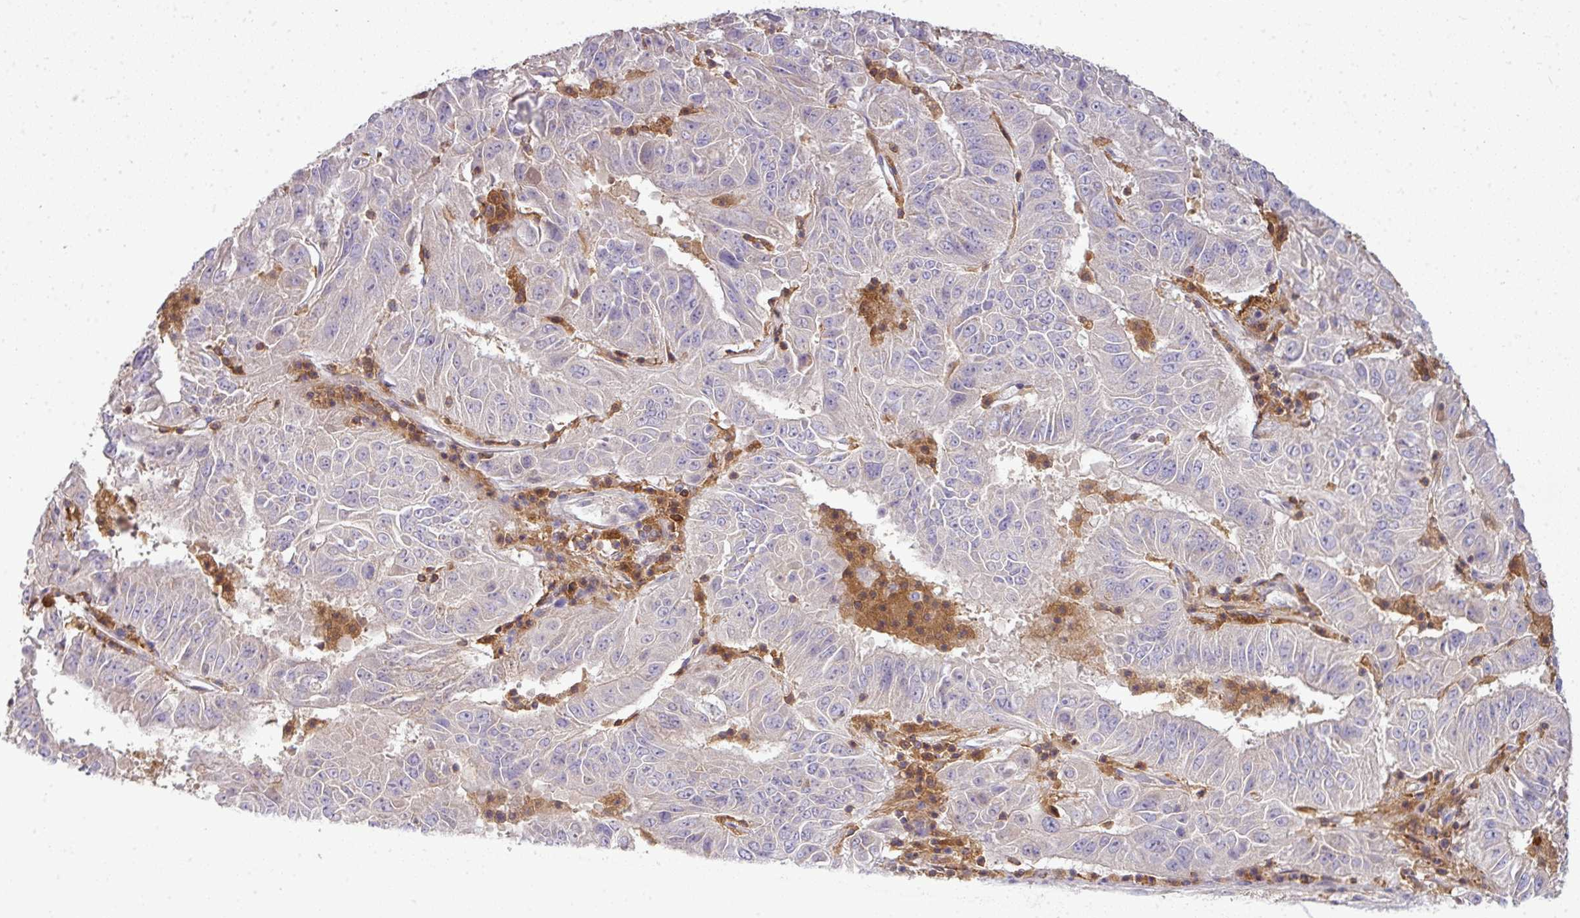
{"staining": {"intensity": "negative", "quantity": "none", "location": "none"}, "tissue": "pancreatic cancer", "cell_type": "Tumor cells", "image_type": "cancer", "snomed": [{"axis": "morphology", "description": "Adenocarcinoma, NOS"}, {"axis": "topography", "description": "Pancreas"}], "caption": "Histopathology image shows no significant protein positivity in tumor cells of adenocarcinoma (pancreatic).", "gene": "STAT5A", "patient": {"sex": "male", "age": 63}}